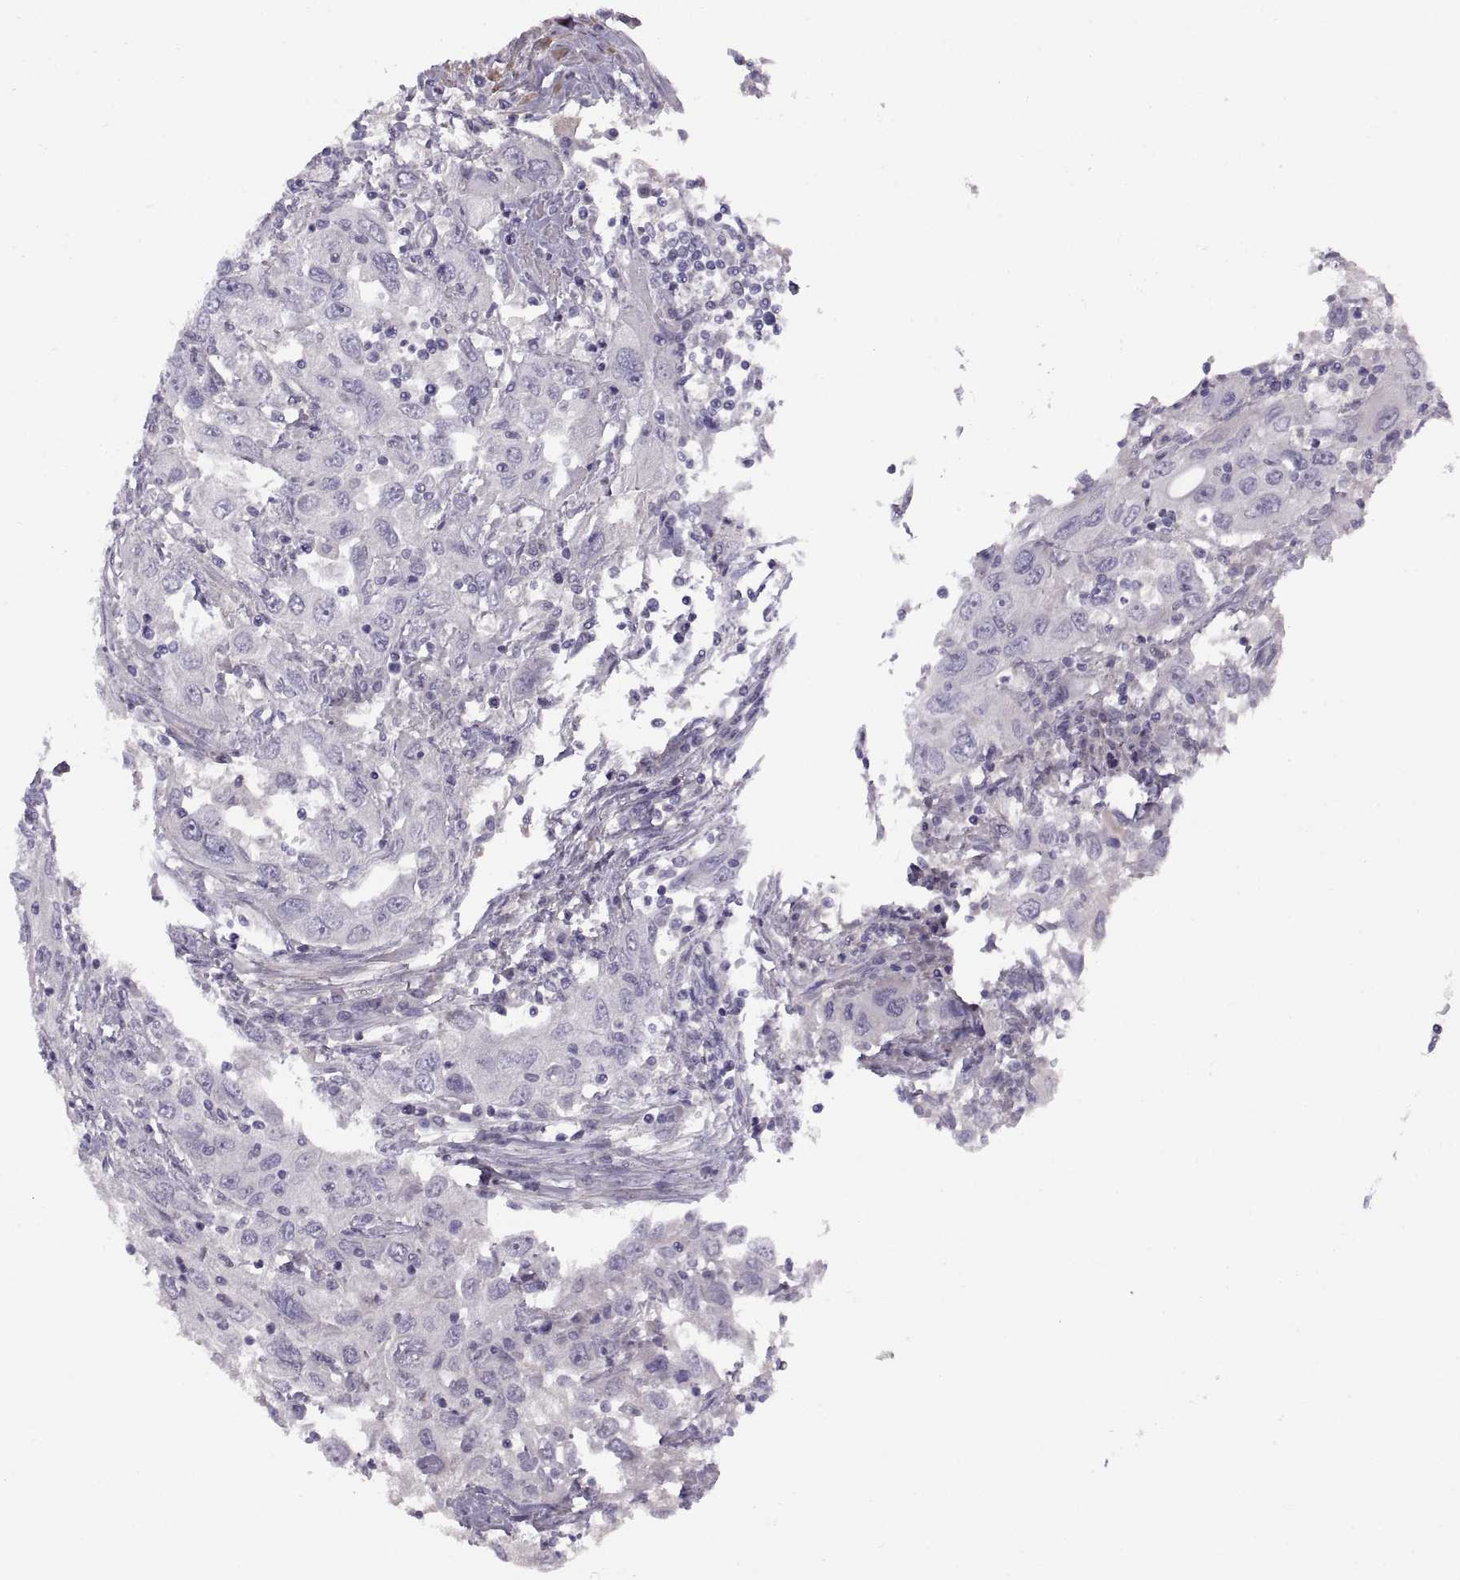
{"staining": {"intensity": "negative", "quantity": "none", "location": "none"}, "tissue": "urothelial cancer", "cell_type": "Tumor cells", "image_type": "cancer", "snomed": [{"axis": "morphology", "description": "Urothelial carcinoma, High grade"}, {"axis": "topography", "description": "Urinary bladder"}], "caption": "Urothelial cancer was stained to show a protein in brown. There is no significant positivity in tumor cells. The staining was performed using DAB to visualize the protein expression in brown, while the nuclei were stained in blue with hematoxylin (Magnification: 20x).", "gene": "BSPH1", "patient": {"sex": "male", "age": 76}}